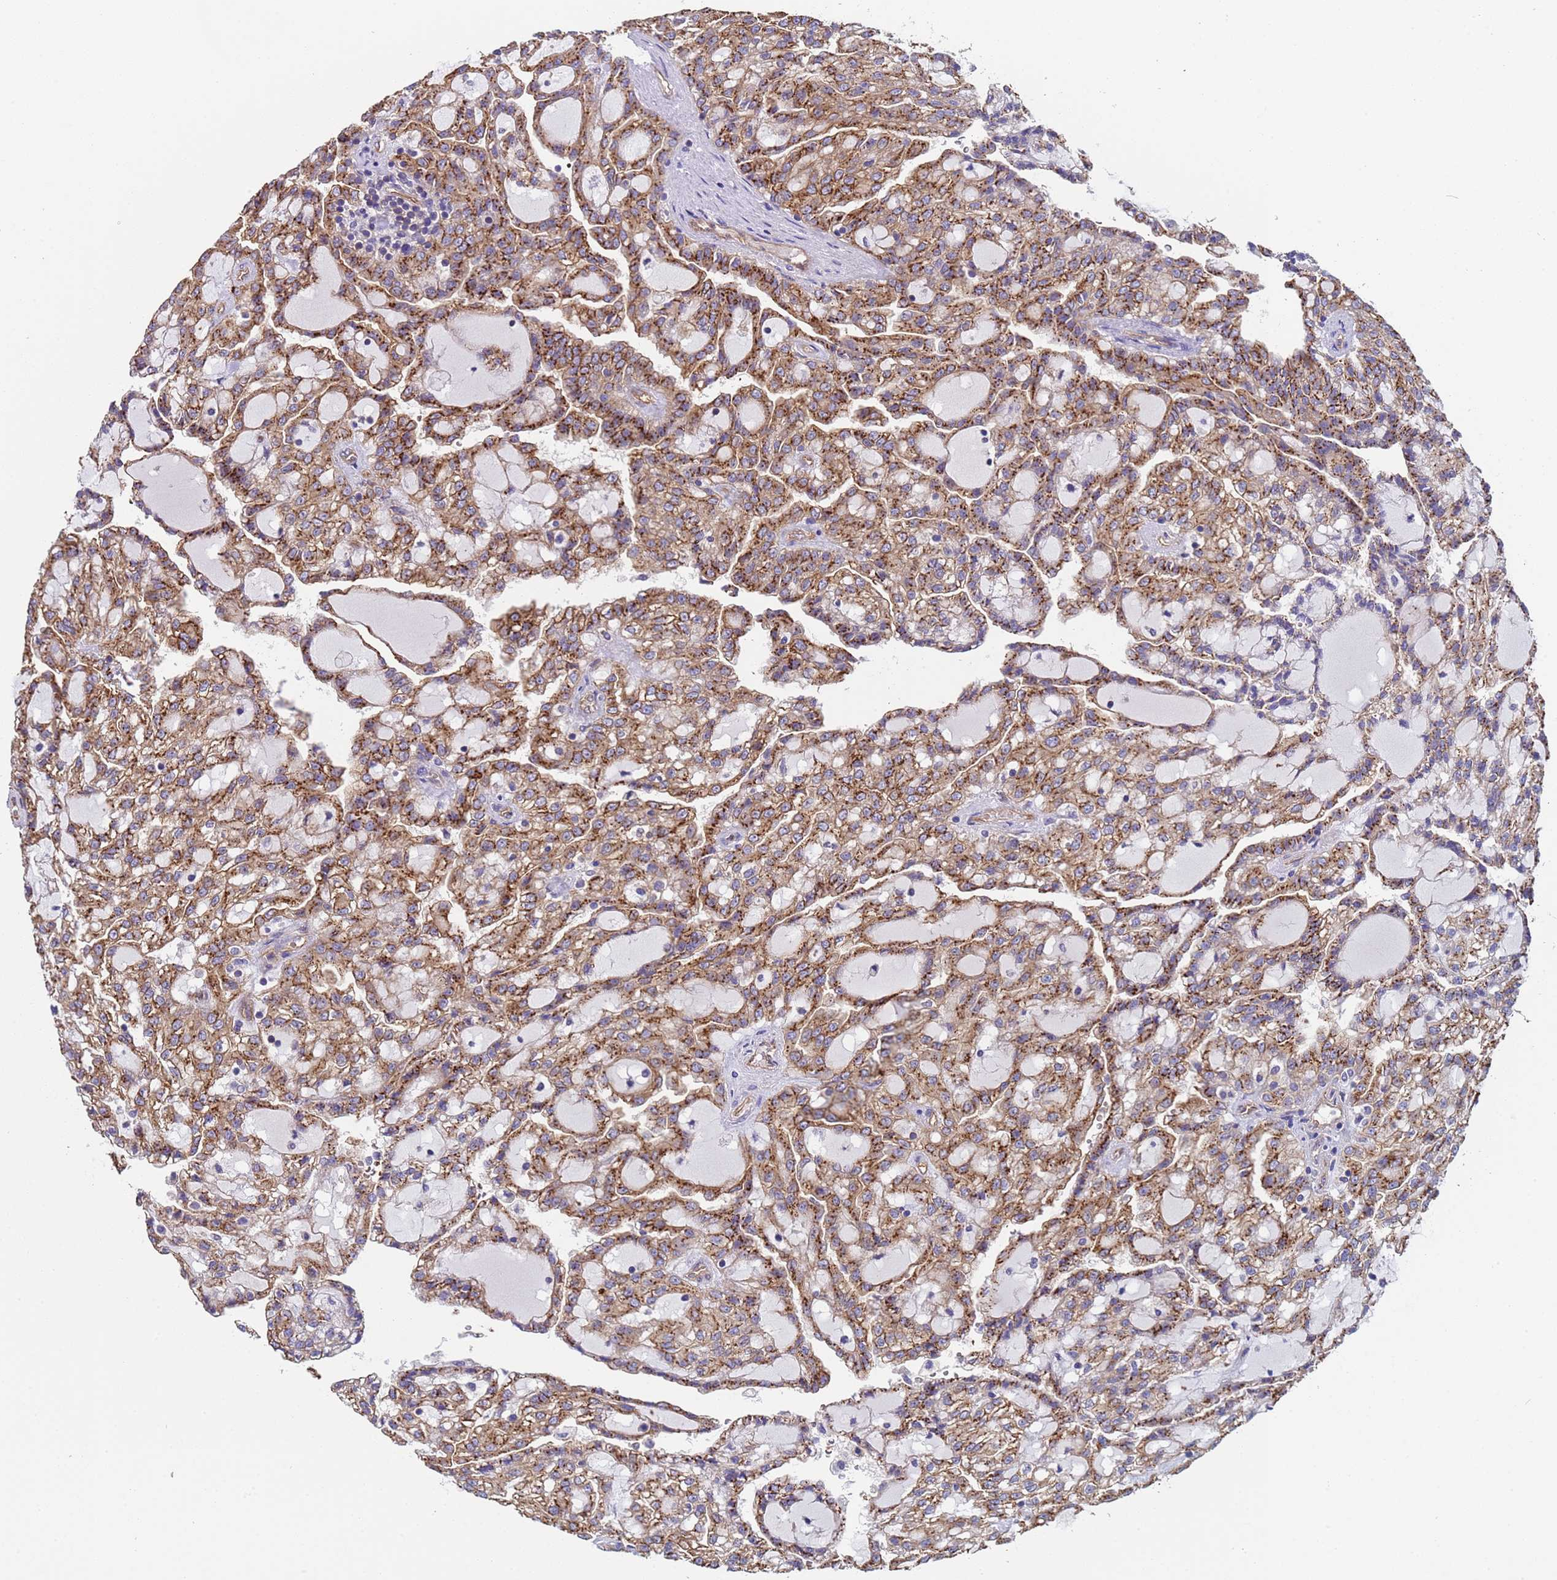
{"staining": {"intensity": "moderate", "quantity": ">75%", "location": "cytoplasmic/membranous"}, "tissue": "renal cancer", "cell_type": "Tumor cells", "image_type": "cancer", "snomed": [{"axis": "morphology", "description": "Adenocarcinoma, NOS"}, {"axis": "topography", "description": "Kidney"}], "caption": "Renal cancer stained with a brown dye shows moderate cytoplasmic/membranous positive expression in about >75% of tumor cells.", "gene": "ZNF248", "patient": {"sex": "male", "age": 63}}